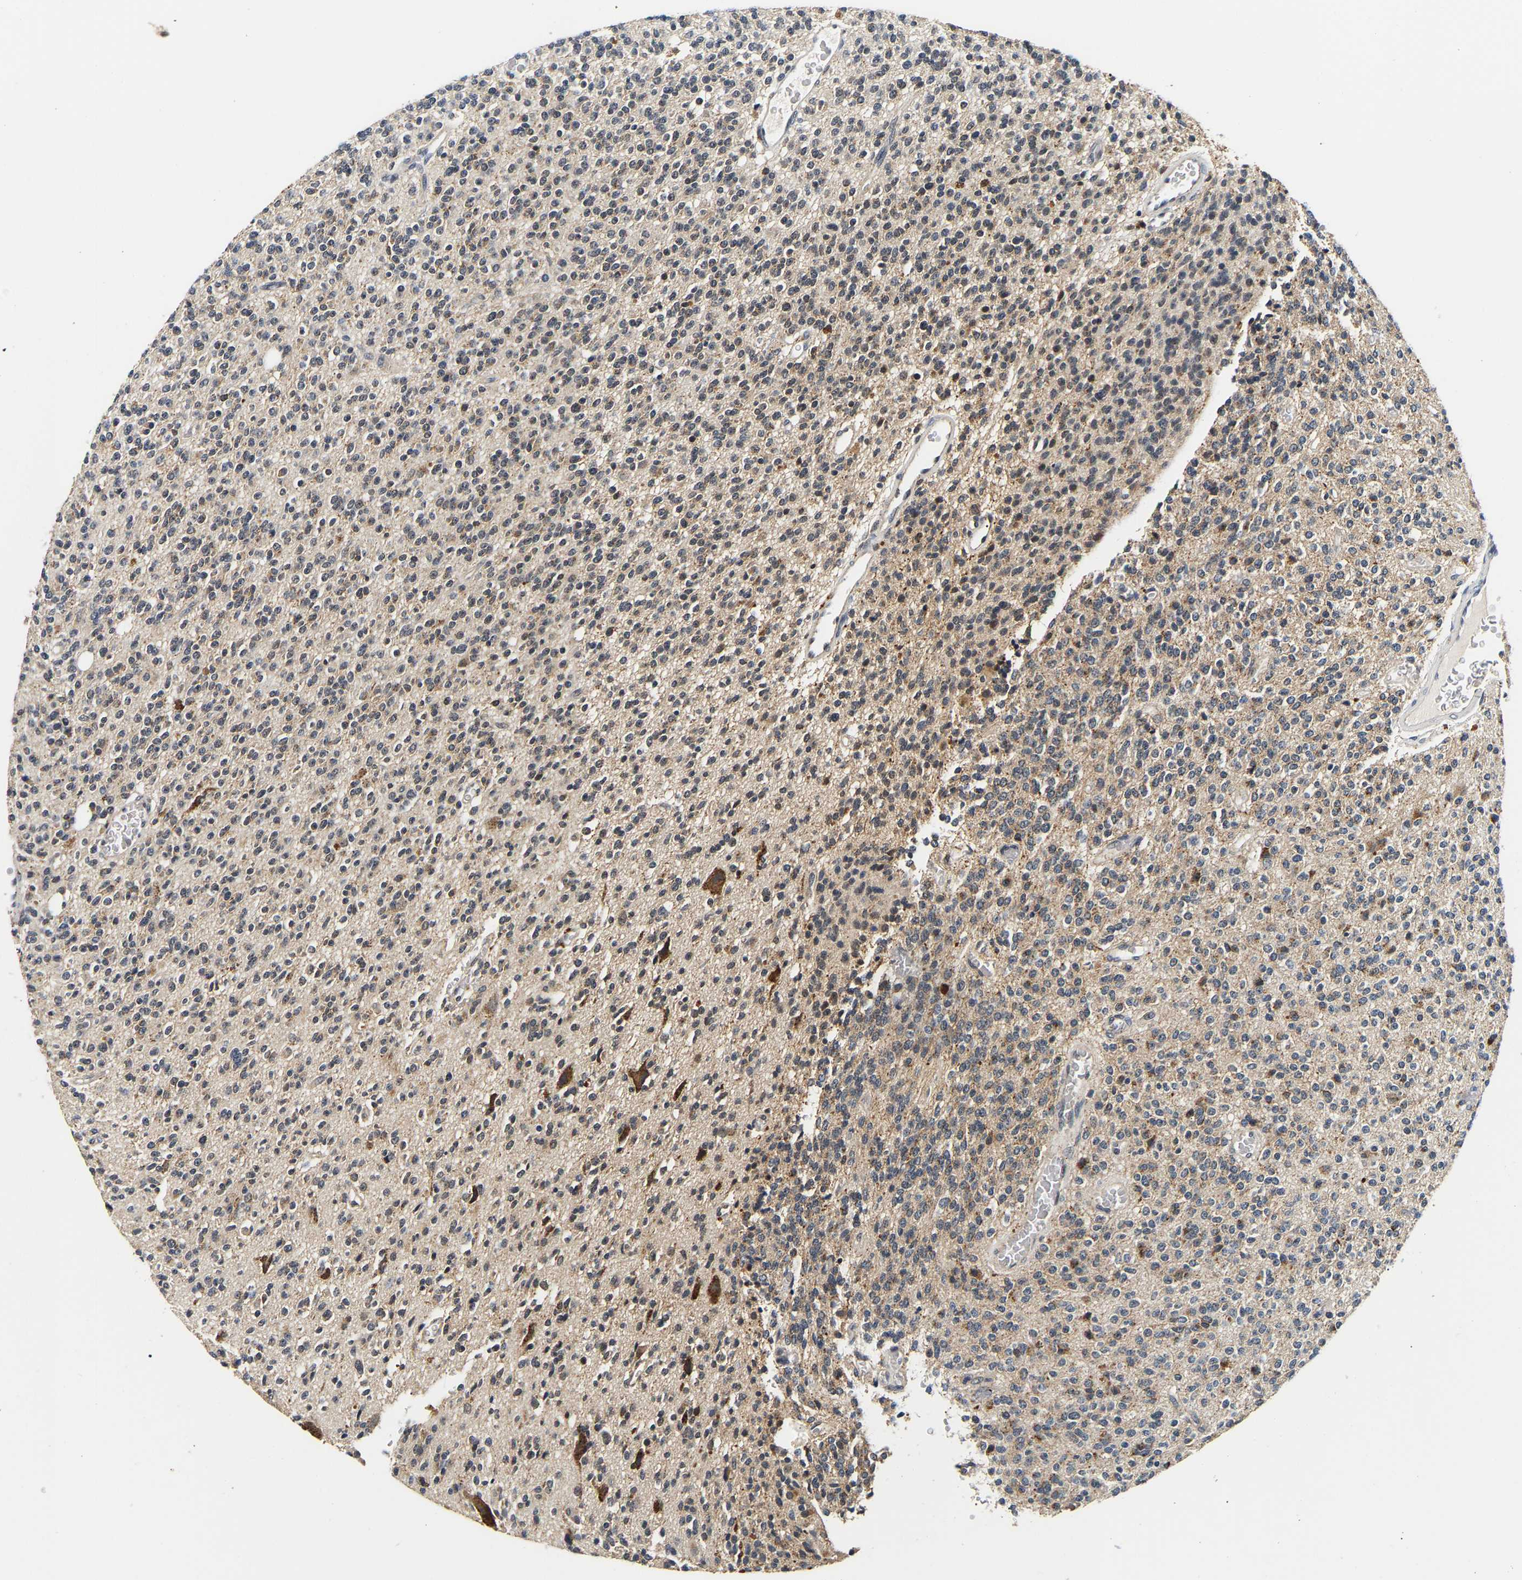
{"staining": {"intensity": "weak", "quantity": "25%-75%", "location": "cytoplasmic/membranous"}, "tissue": "glioma", "cell_type": "Tumor cells", "image_type": "cancer", "snomed": [{"axis": "morphology", "description": "Glioma, malignant, High grade"}, {"axis": "topography", "description": "Brain"}], "caption": "IHC photomicrograph of neoplastic tissue: human malignant high-grade glioma stained using IHC reveals low levels of weak protein expression localized specifically in the cytoplasmic/membranous of tumor cells, appearing as a cytoplasmic/membranous brown color.", "gene": "SMU1", "patient": {"sex": "male", "age": 34}}